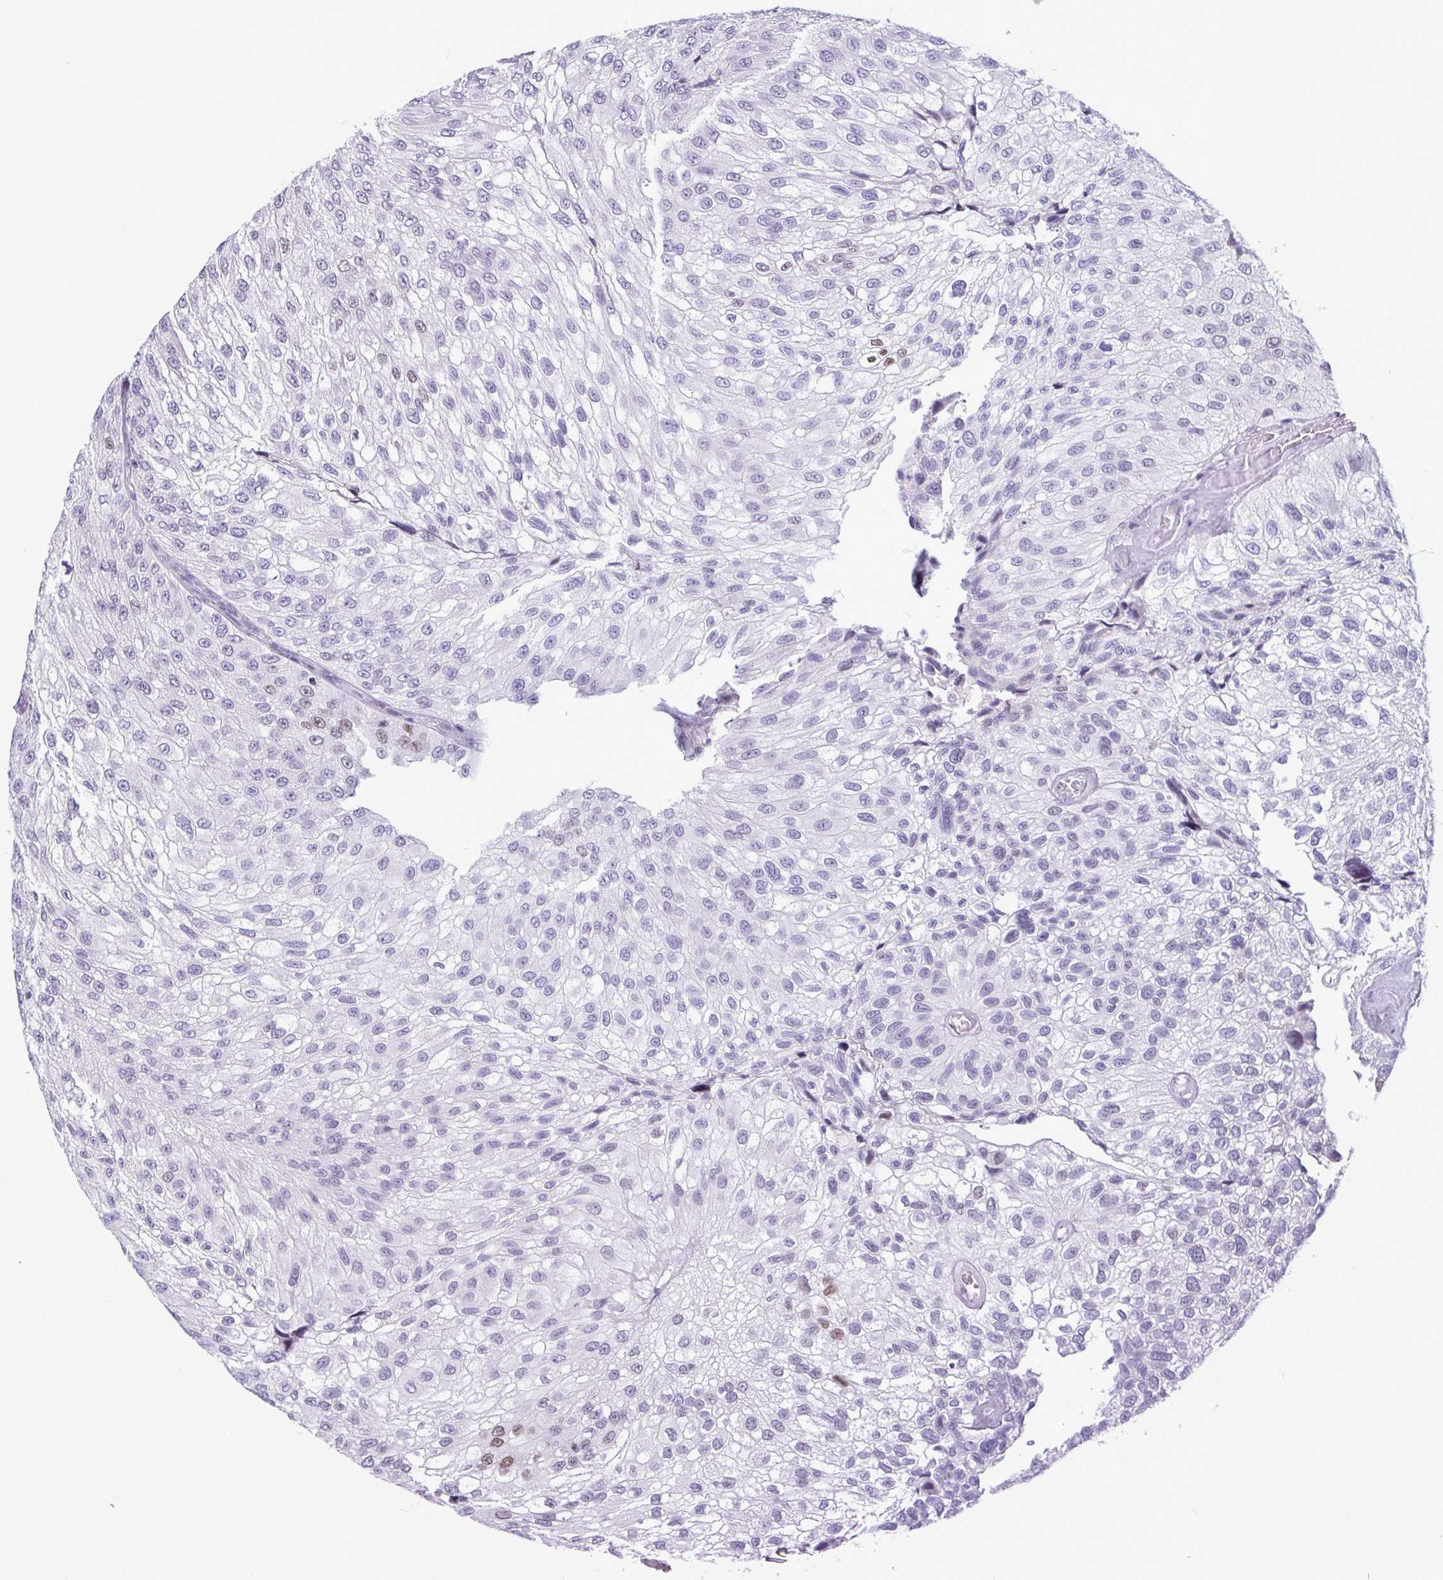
{"staining": {"intensity": "moderate", "quantity": "<25%", "location": "nuclear"}, "tissue": "urothelial cancer", "cell_type": "Tumor cells", "image_type": "cancer", "snomed": [{"axis": "morphology", "description": "Urothelial carcinoma, NOS"}, {"axis": "topography", "description": "Urinary bladder"}], "caption": "IHC of human transitional cell carcinoma demonstrates low levels of moderate nuclear staining in about <25% of tumor cells. IHC stains the protein in brown and the nuclei are stained blue.", "gene": "IRF1", "patient": {"sex": "male", "age": 87}}